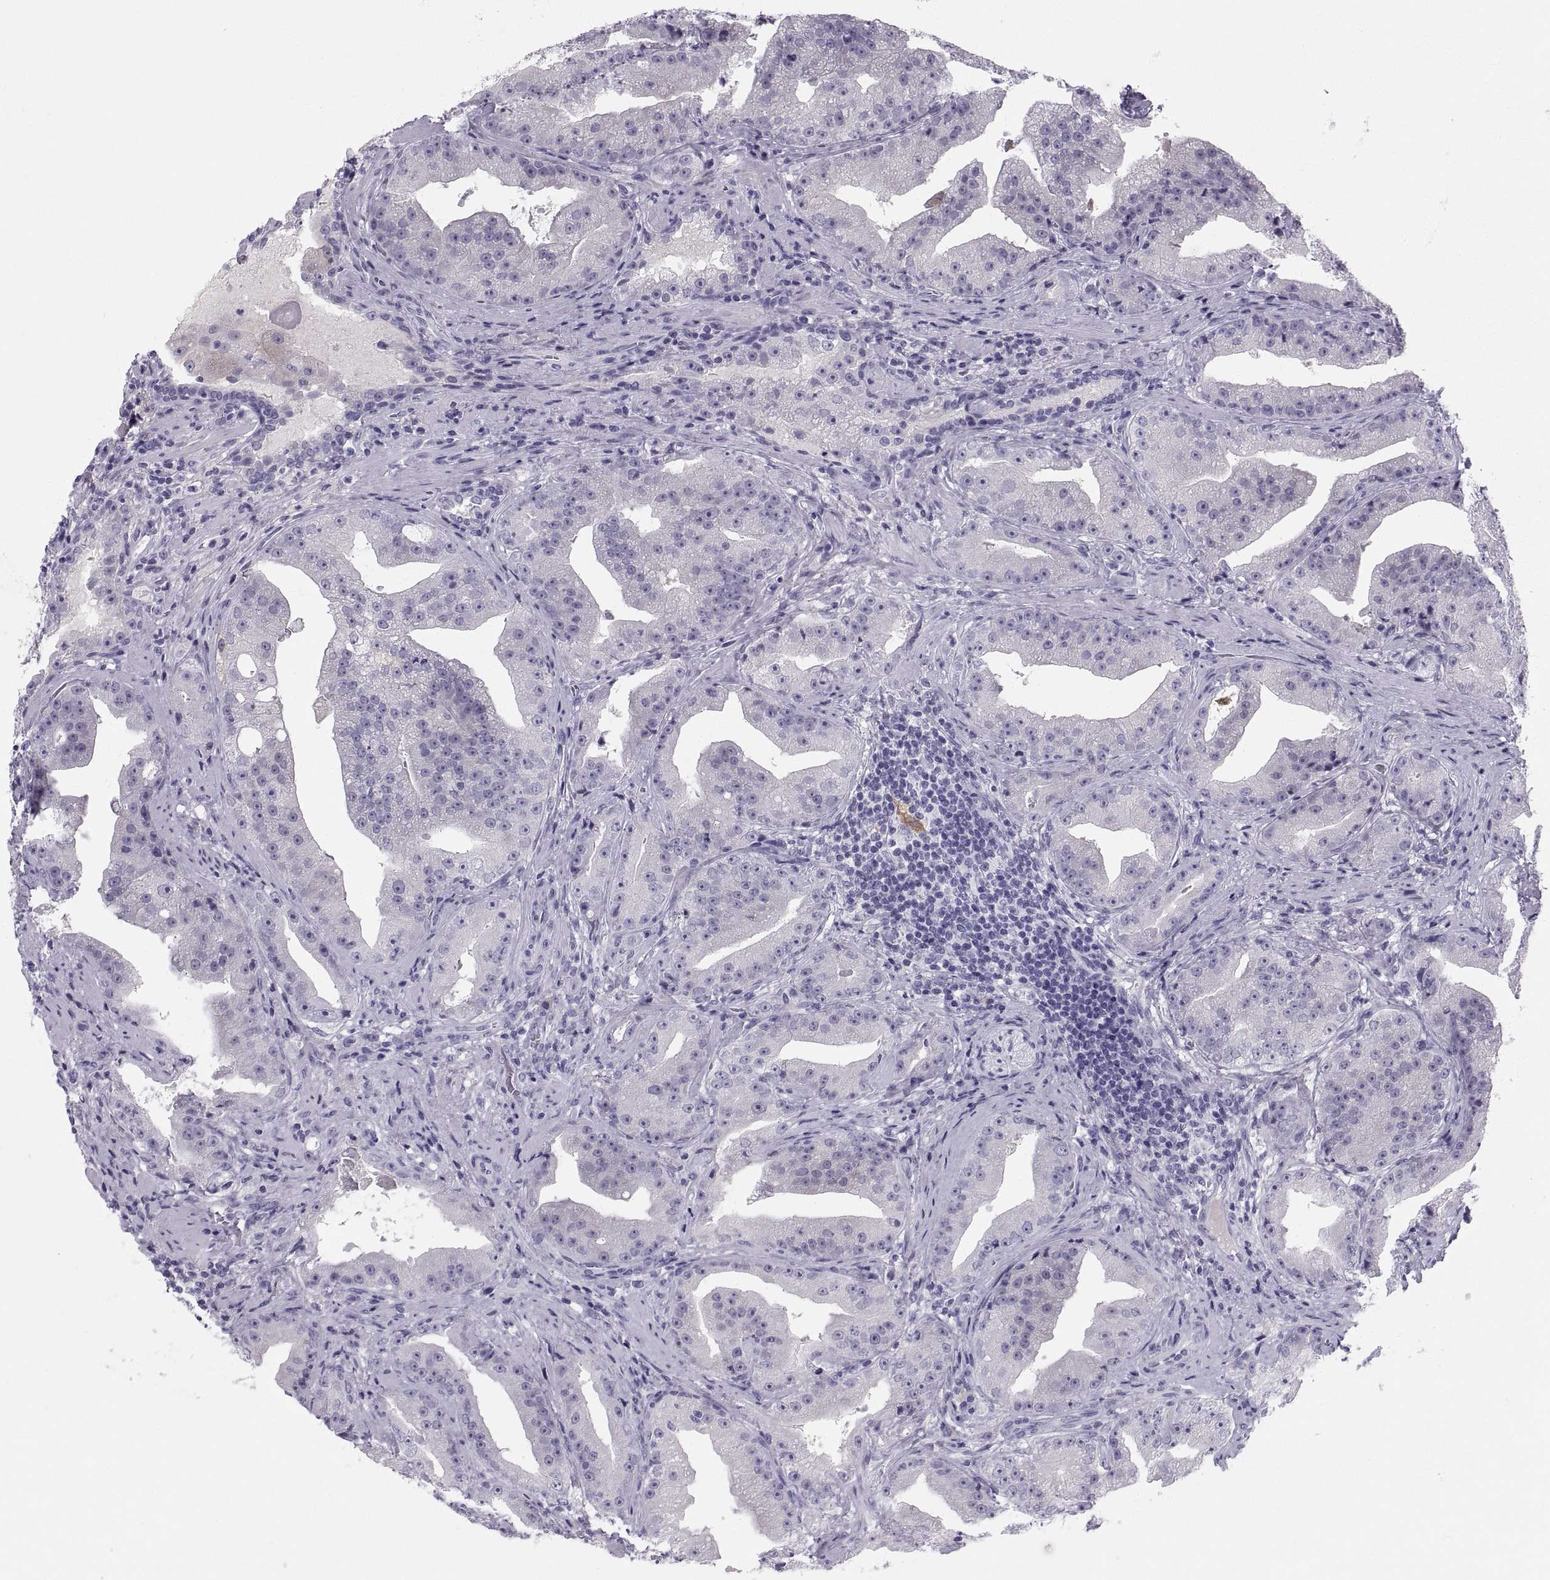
{"staining": {"intensity": "negative", "quantity": "none", "location": "none"}, "tissue": "prostate cancer", "cell_type": "Tumor cells", "image_type": "cancer", "snomed": [{"axis": "morphology", "description": "Adenocarcinoma, Low grade"}, {"axis": "topography", "description": "Prostate"}], "caption": "Immunohistochemistry (IHC) image of neoplastic tissue: human prostate adenocarcinoma (low-grade) stained with DAB demonstrates no significant protein expression in tumor cells. The staining was performed using DAB to visualize the protein expression in brown, while the nuclei were stained in blue with hematoxylin (Magnification: 20x).", "gene": "SLC22A6", "patient": {"sex": "male", "age": 62}}